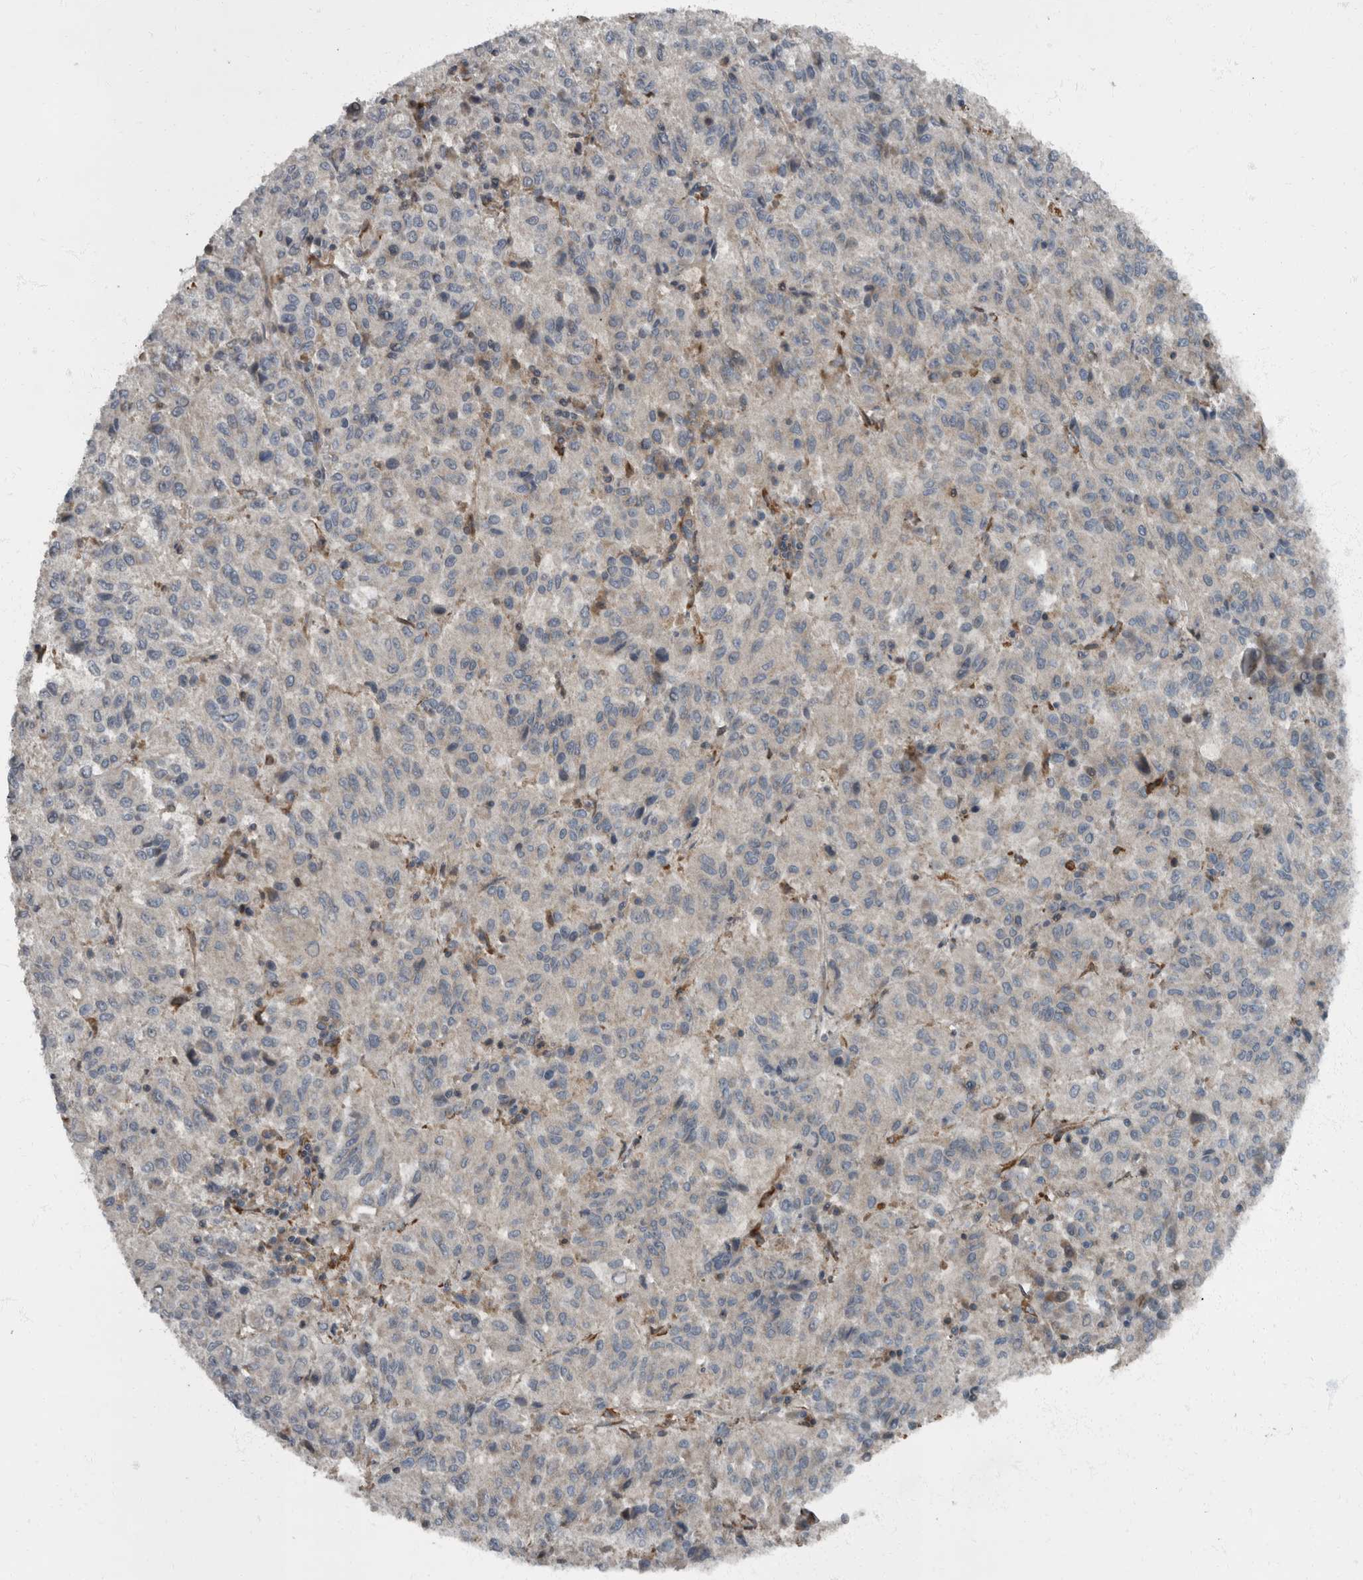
{"staining": {"intensity": "negative", "quantity": "none", "location": "none"}, "tissue": "melanoma", "cell_type": "Tumor cells", "image_type": "cancer", "snomed": [{"axis": "morphology", "description": "Malignant melanoma, Metastatic site"}, {"axis": "topography", "description": "Lung"}], "caption": "This is a image of immunohistochemistry (IHC) staining of malignant melanoma (metastatic site), which shows no expression in tumor cells.", "gene": "RABGGTB", "patient": {"sex": "male", "age": 64}}